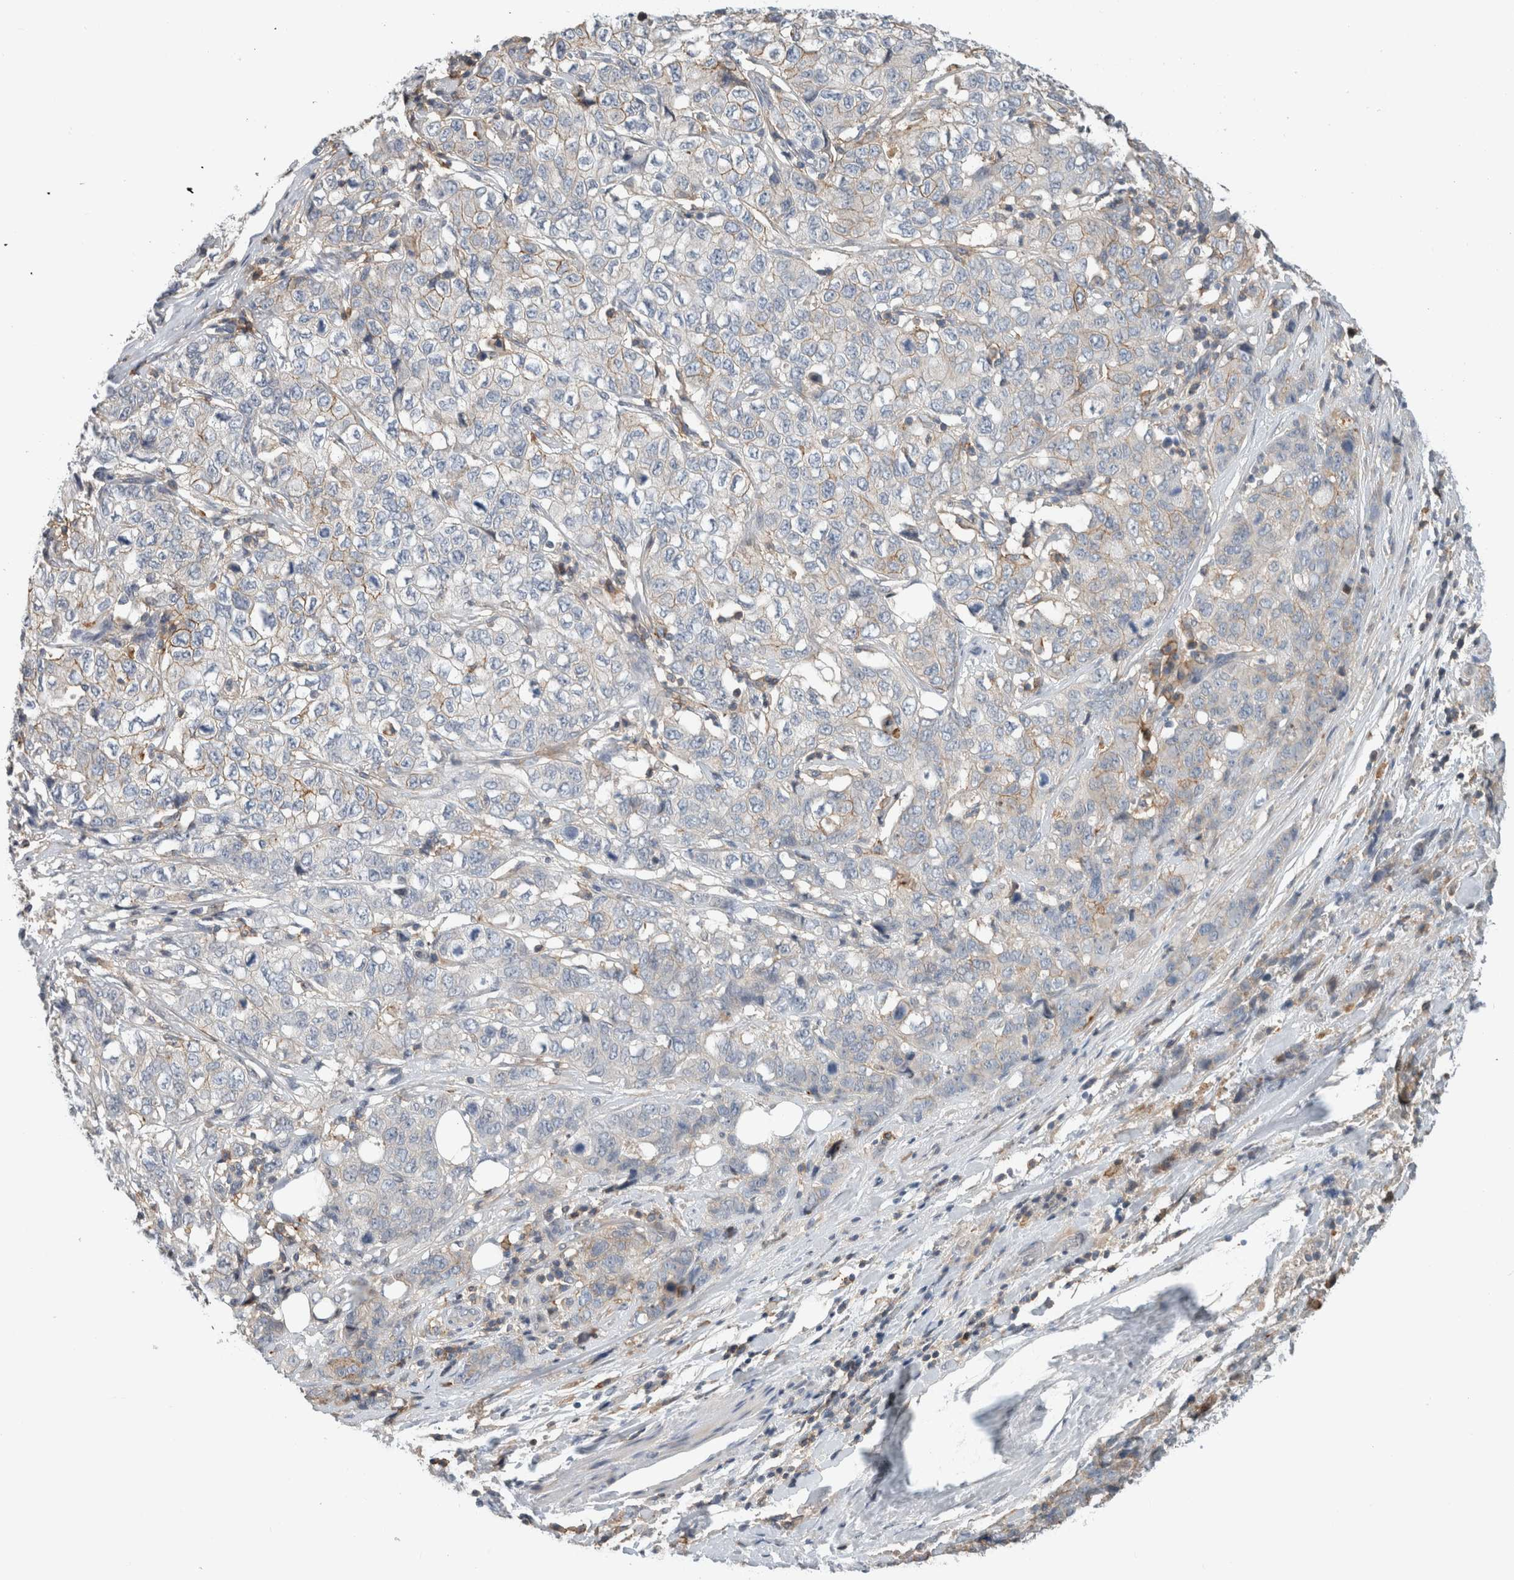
{"staining": {"intensity": "weak", "quantity": "<25%", "location": "cytoplasmic/membranous"}, "tissue": "stomach cancer", "cell_type": "Tumor cells", "image_type": "cancer", "snomed": [{"axis": "morphology", "description": "Adenocarcinoma, NOS"}, {"axis": "topography", "description": "Stomach"}], "caption": "The image displays no staining of tumor cells in stomach cancer (adenocarcinoma).", "gene": "ERCC6L2", "patient": {"sex": "male", "age": 48}}